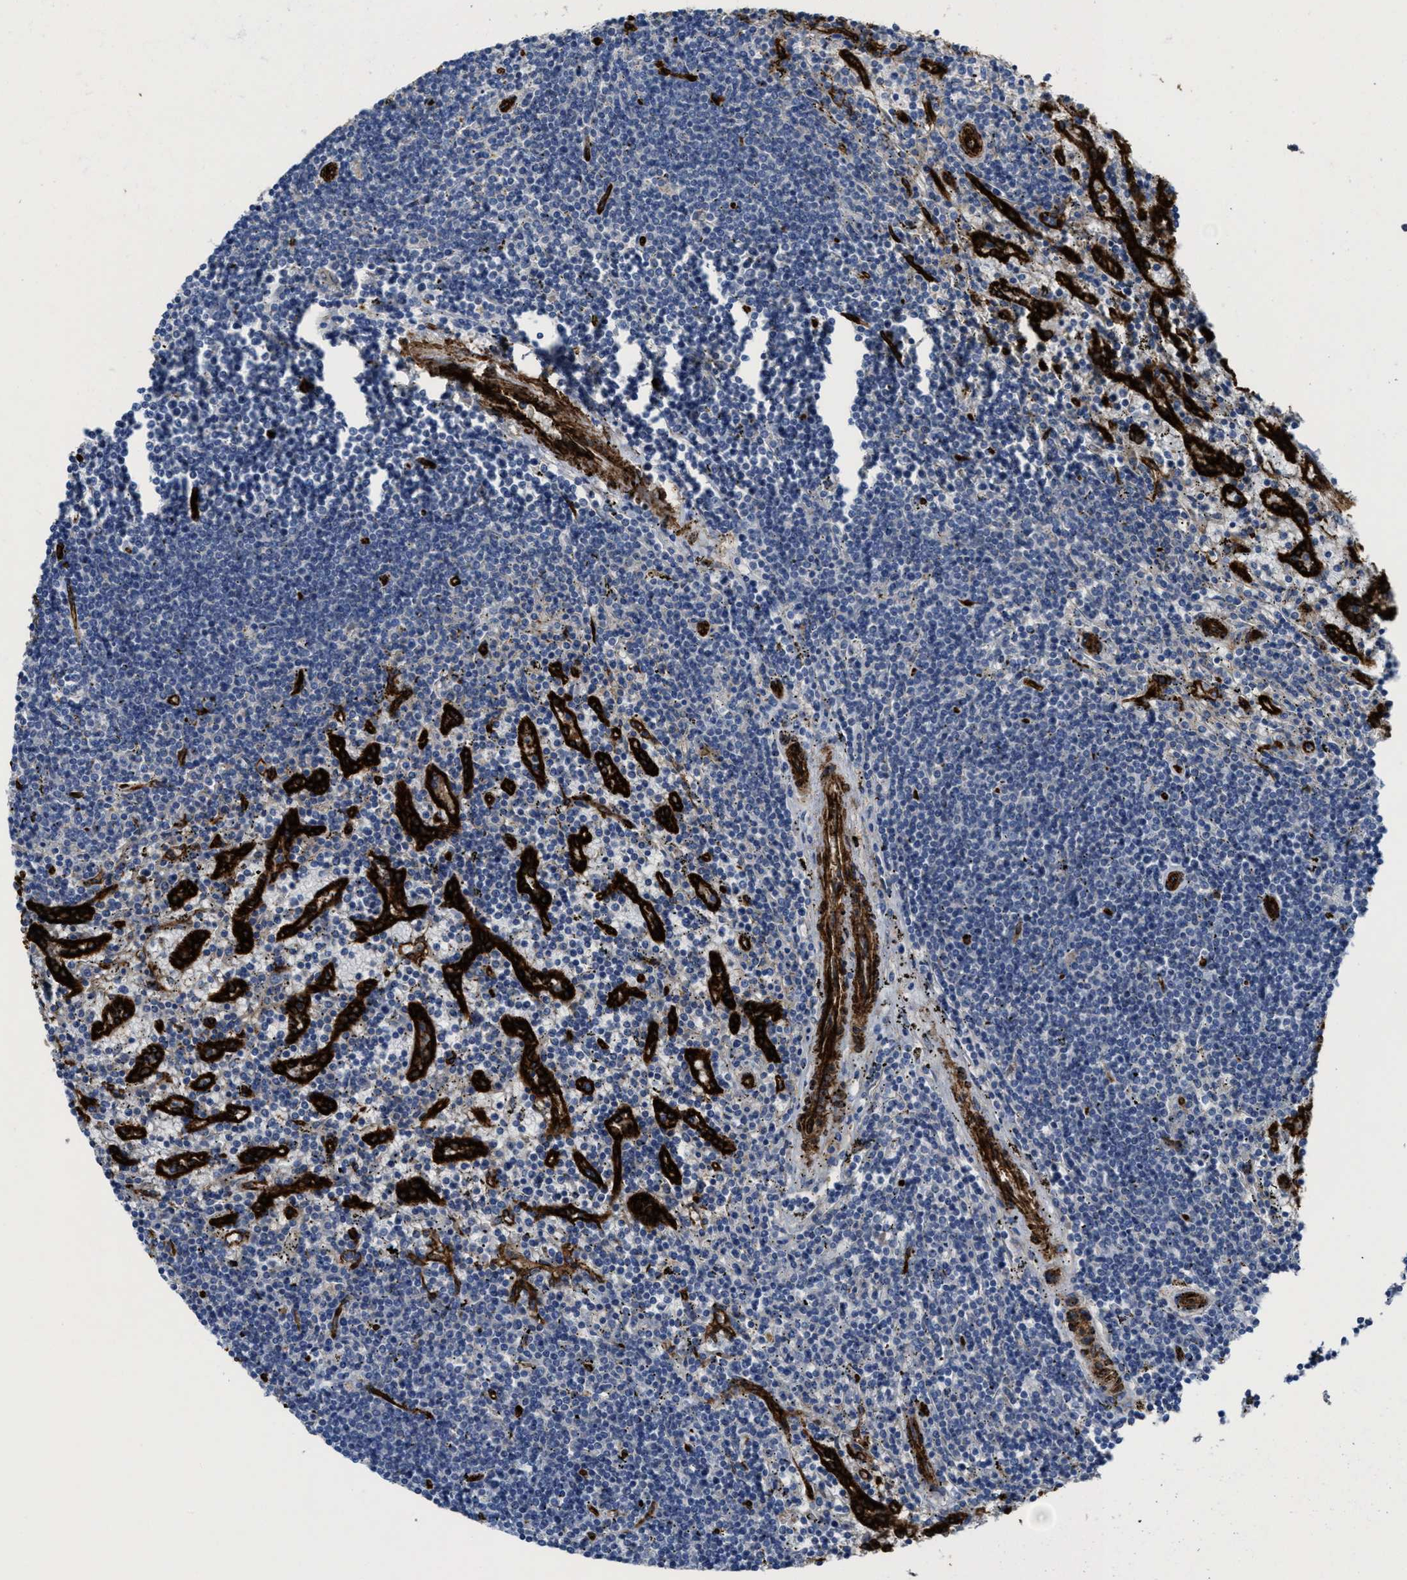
{"staining": {"intensity": "negative", "quantity": "none", "location": "none"}, "tissue": "lymphoma", "cell_type": "Tumor cells", "image_type": "cancer", "snomed": [{"axis": "morphology", "description": "Malignant lymphoma, non-Hodgkin's type, Low grade"}, {"axis": "topography", "description": "Spleen"}], "caption": "Human low-grade malignant lymphoma, non-Hodgkin's type stained for a protein using immunohistochemistry (IHC) exhibits no expression in tumor cells.", "gene": "NAB1", "patient": {"sex": "male", "age": 76}}